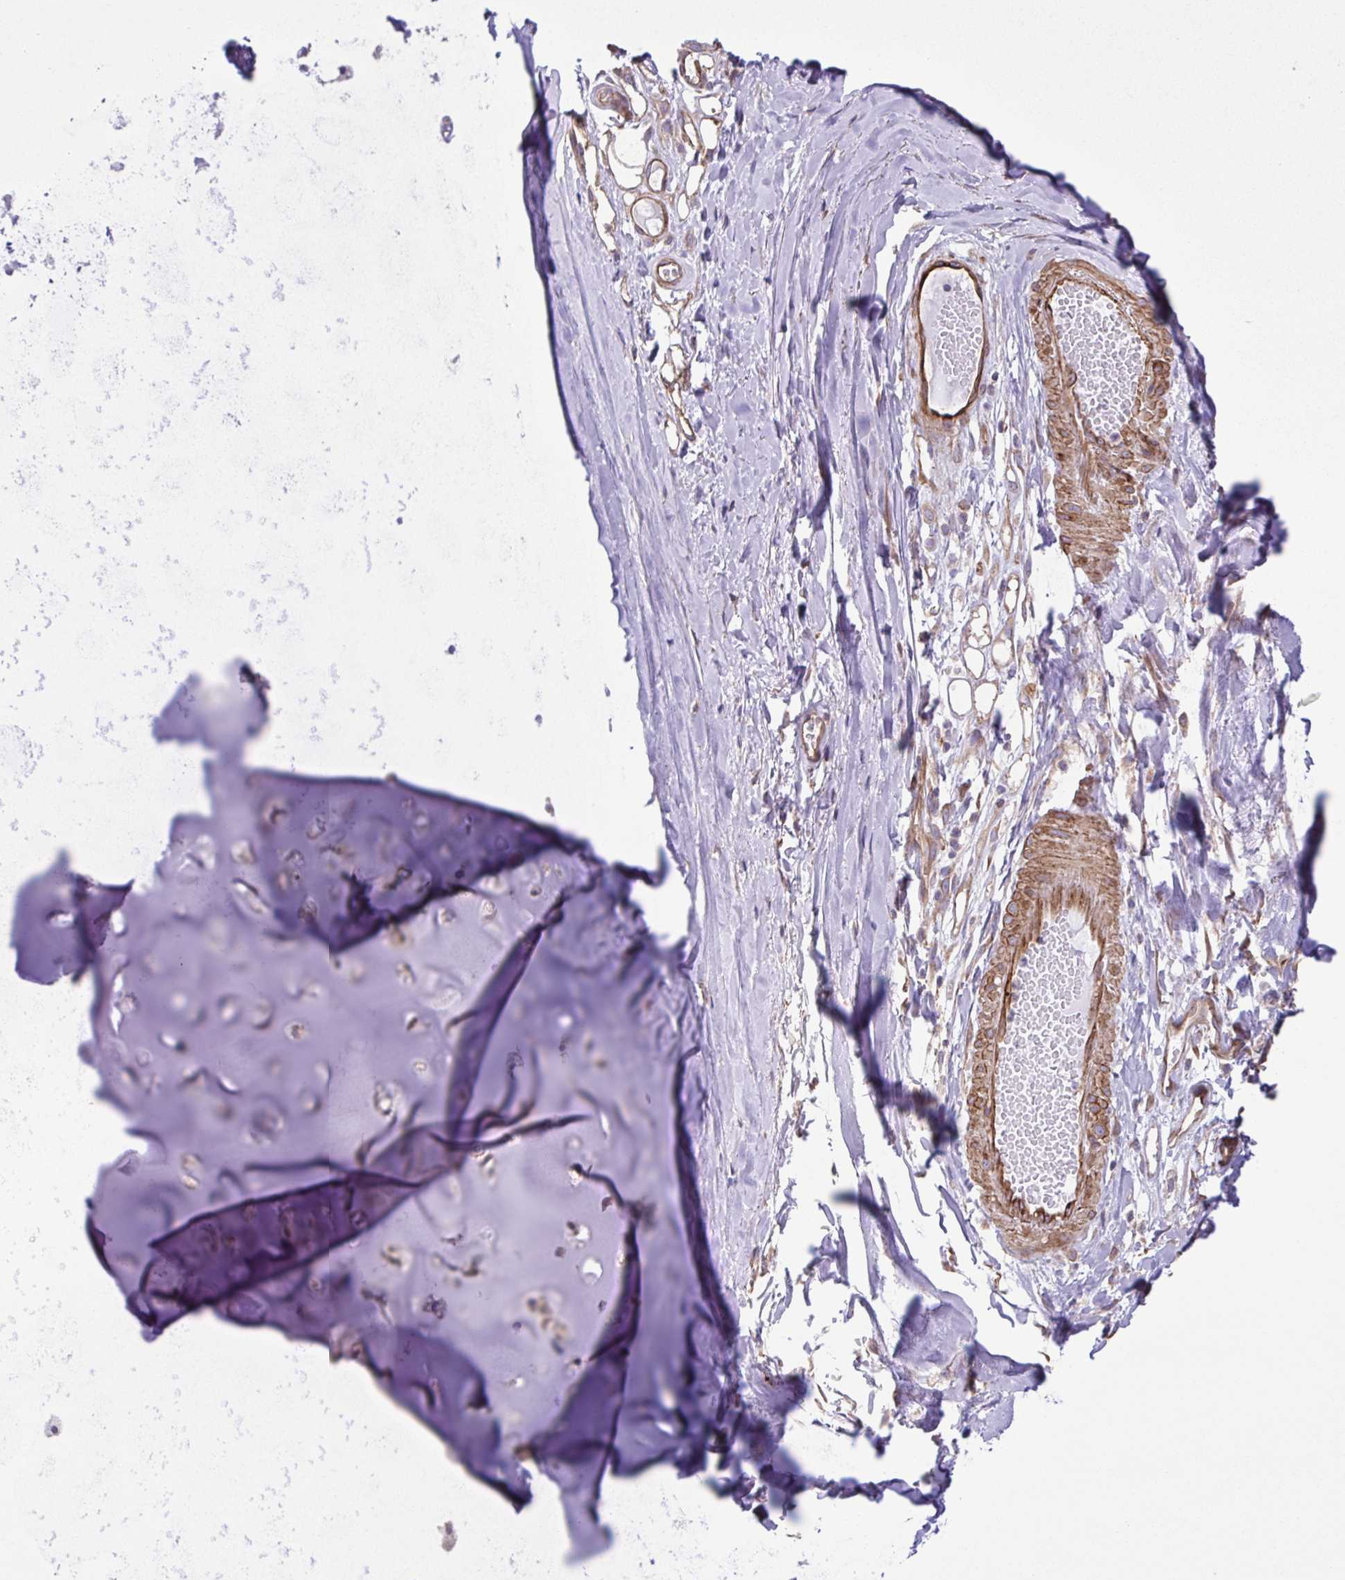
{"staining": {"intensity": "moderate", "quantity": "25%-75%", "location": "cytoplasmic/membranous"}, "tissue": "adipose tissue", "cell_type": "Adipocytes", "image_type": "normal", "snomed": [{"axis": "morphology", "description": "Normal tissue, NOS"}, {"axis": "topography", "description": "Cartilage tissue"}, {"axis": "topography", "description": "Nasopharynx"}, {"axis": "topography", "description": "Thyroid gland"}], "caption": "There is medium levels of moderate cytoplasmic/membranous positivity in adipocytes of unremarkable adipose tissue, as demonstrated by immunohistochemical staining (brown color).", "gene": "FLT1", "patient": {"sex": "male", "age": 63}}